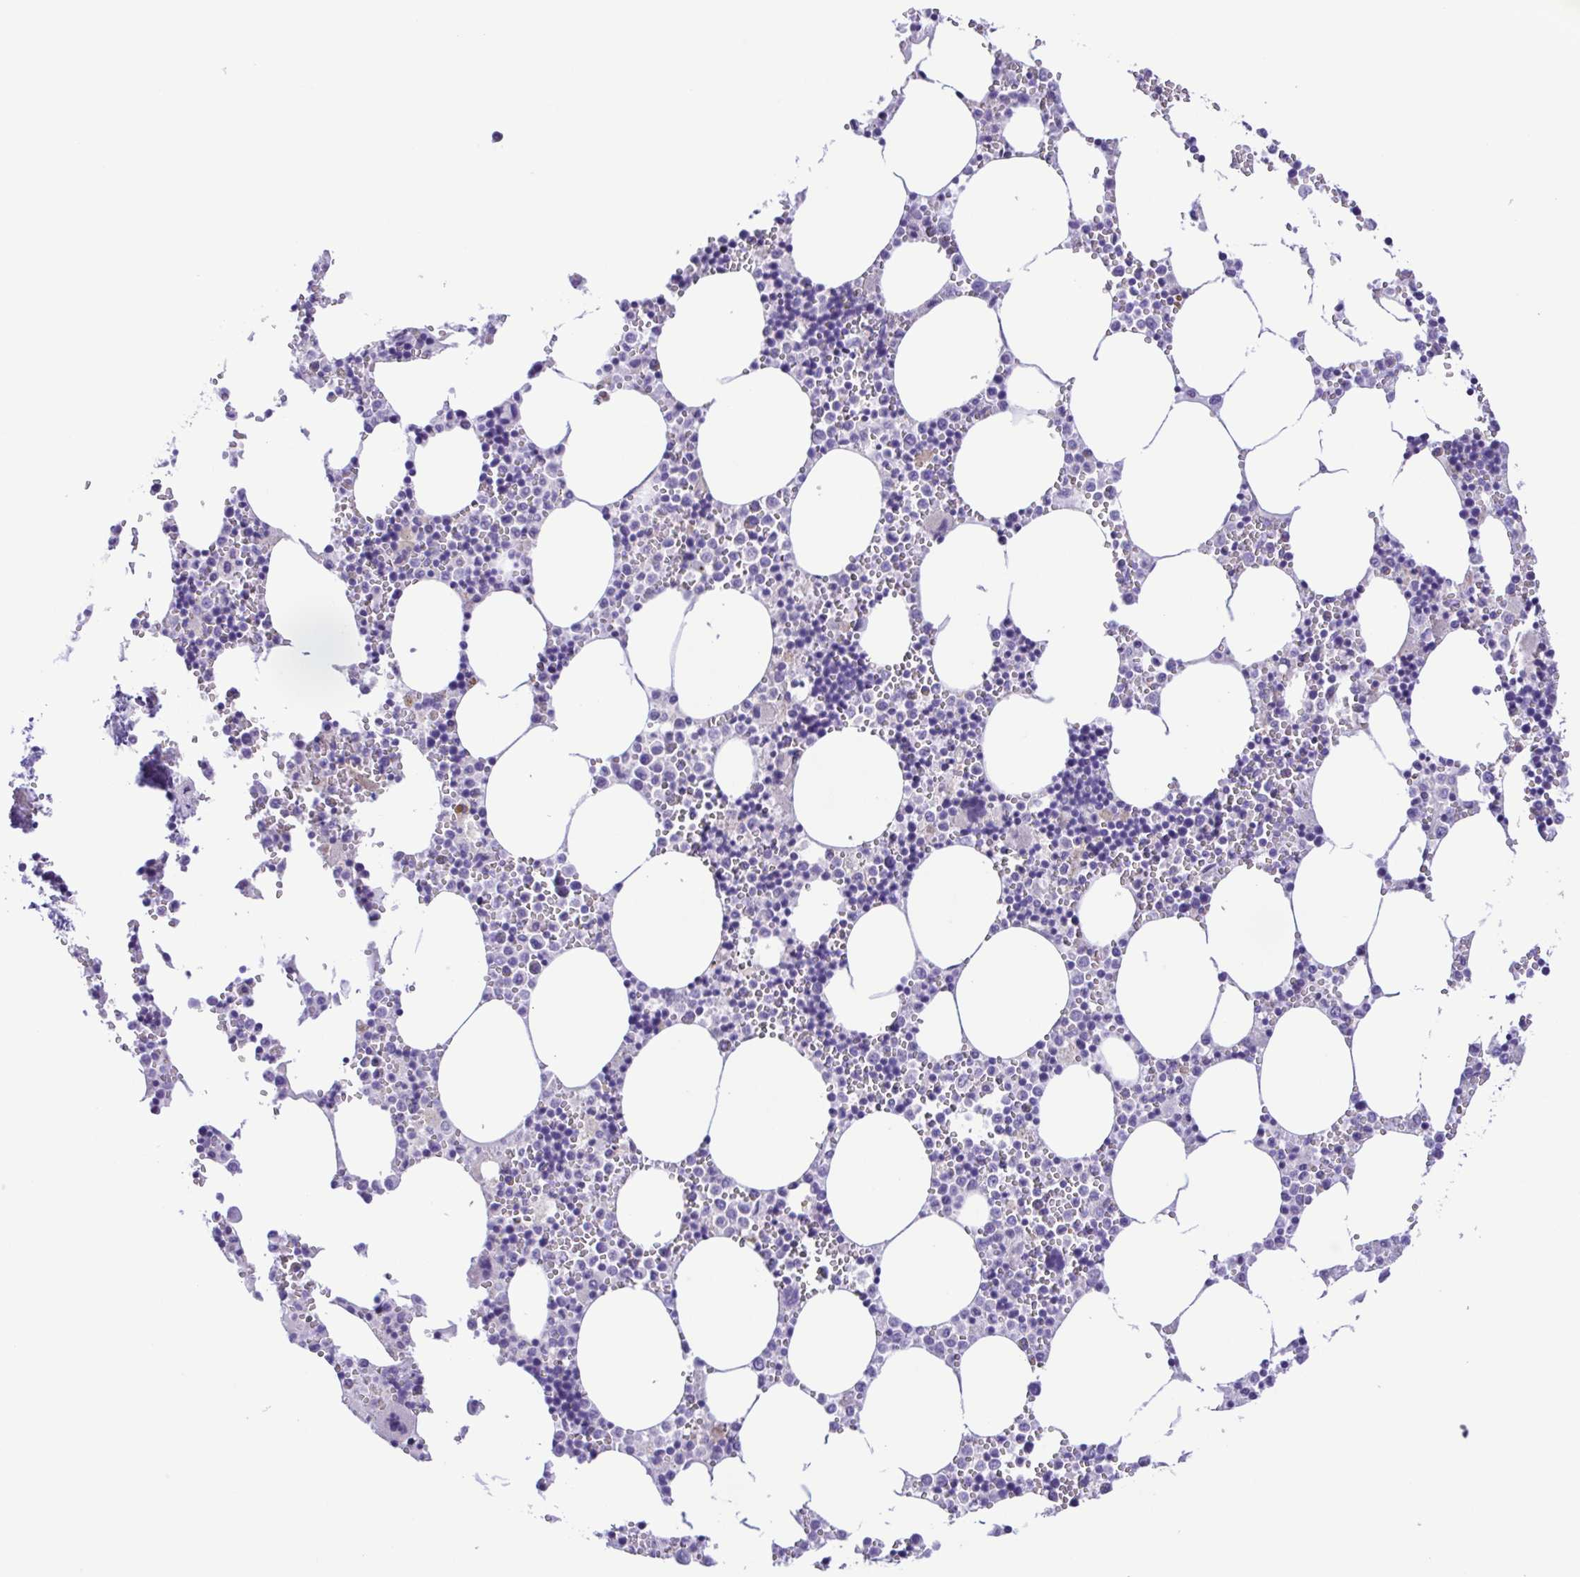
{"staining": {"intensity": "negative", "quantity": "none", "location": "none"}, "tissue": "bone marrow", "cell_type": "Hematopoietic cells", "image_type": "normal", "snomed": [{"axis": "morphology", "description": "Normal tissue, NOS"}, {"axis": "topography", "description": "Bone marrow"}], "caption": "IHC histopathology image of benign bone marrow: bone marrow stained with DAB (3,3'-diaminobenzidine) demonstrates no significant protein staining in hematopoietic cells. (DAB immunohistochemistry with hematoxylin counter stain).", "gene": "ISM2", "patient": {"sex": "male", "age": 54}}